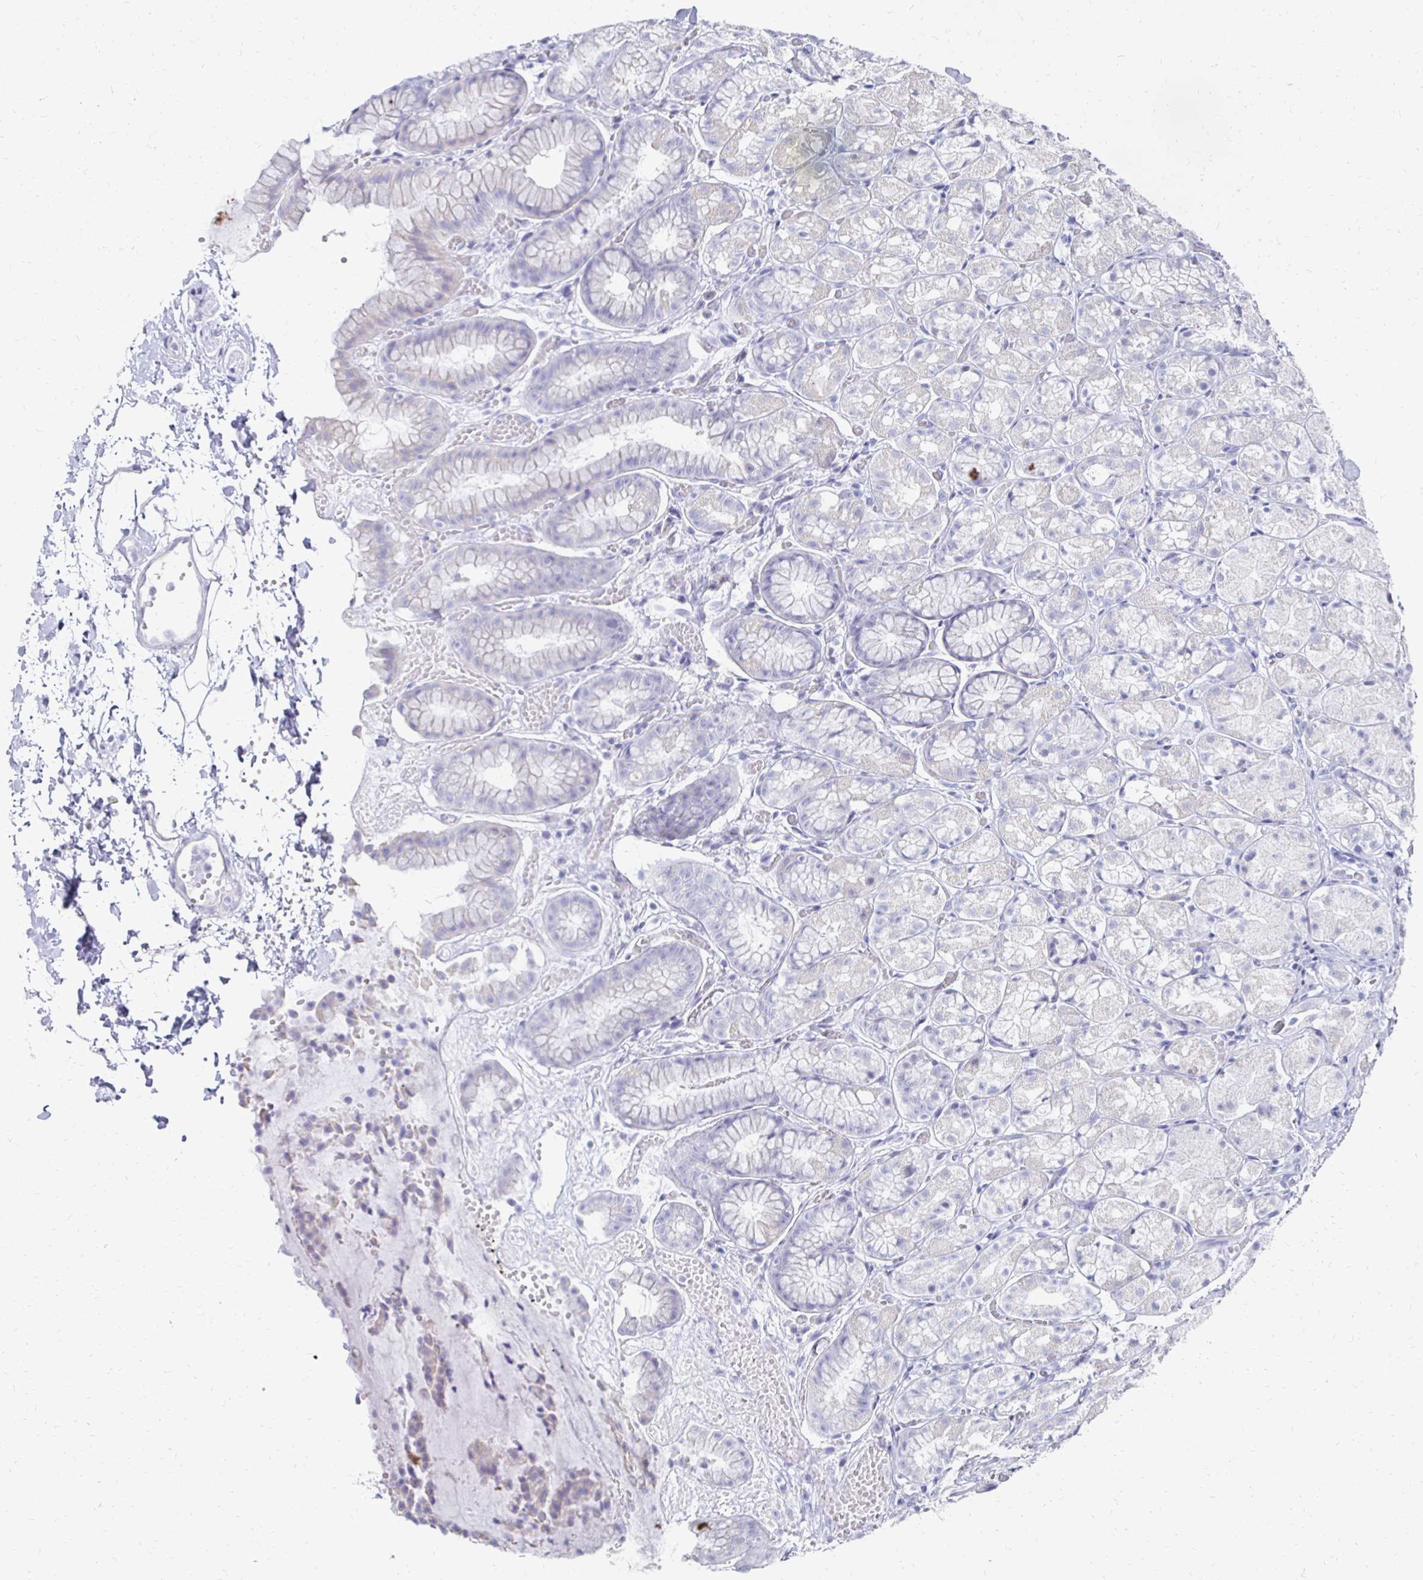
{"staining": {"intensity": "negative", "quantity": "none", "location": "none"}, "tissue": "stomach", "cell_type": "Glandular cells", "image_type": "normal", "snomed": [{"axis": "morphology", "description": "Normal tissue, NOS"}, {"axis": "topography", "description": "Stomach"}], "caption": "Immunohistochemistry of benign stomach shows no positivity in glandular cells. (DAB immunohistochemistry visualized using brightfield microscopy, high magnification).", "gene": "SYCP3", "patient": {"sex": "male", "age": 70}}